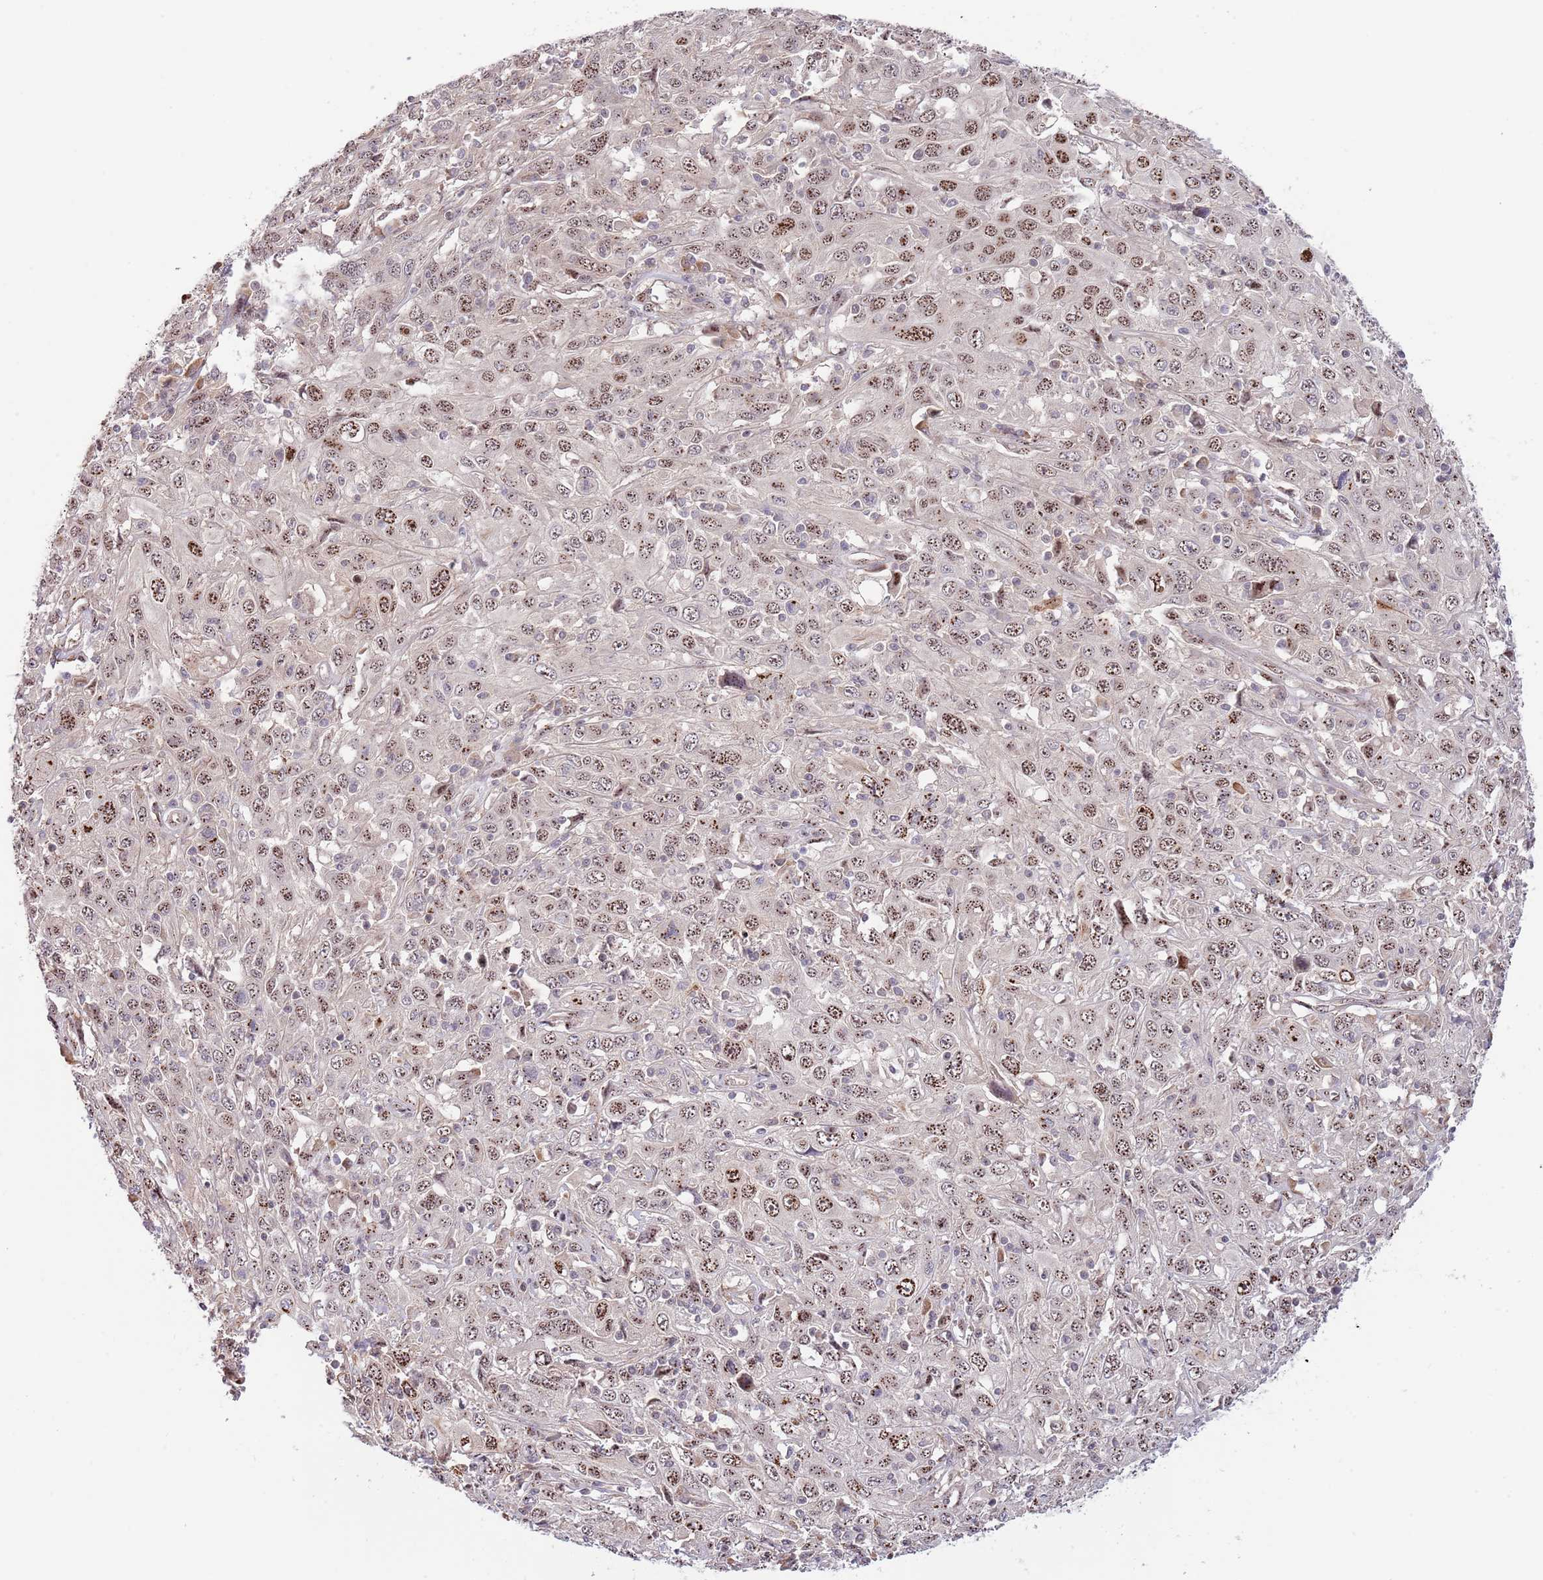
{"staining": {"intensity": "moderate", "quantity": "25%-75%", "location": "nuclear"}, "tissue": "cervical cancer", "cell_type": "Tumor cells", "image_type": "cancer", "snomed": [{"axis": "morphology", "description": "Squamous cell carcinoma, NOS"}, {"axis": "topography", "description": "Cervix"}], "caption": "This micrograph demonstrates immunohistochemistry (IHC) staining of cervical cancer, with medium moderate nuclear staining in about 25%-75% of tumor cells.", "gene": "PRR16", "patient": {"sex": "female", "age": 46}}